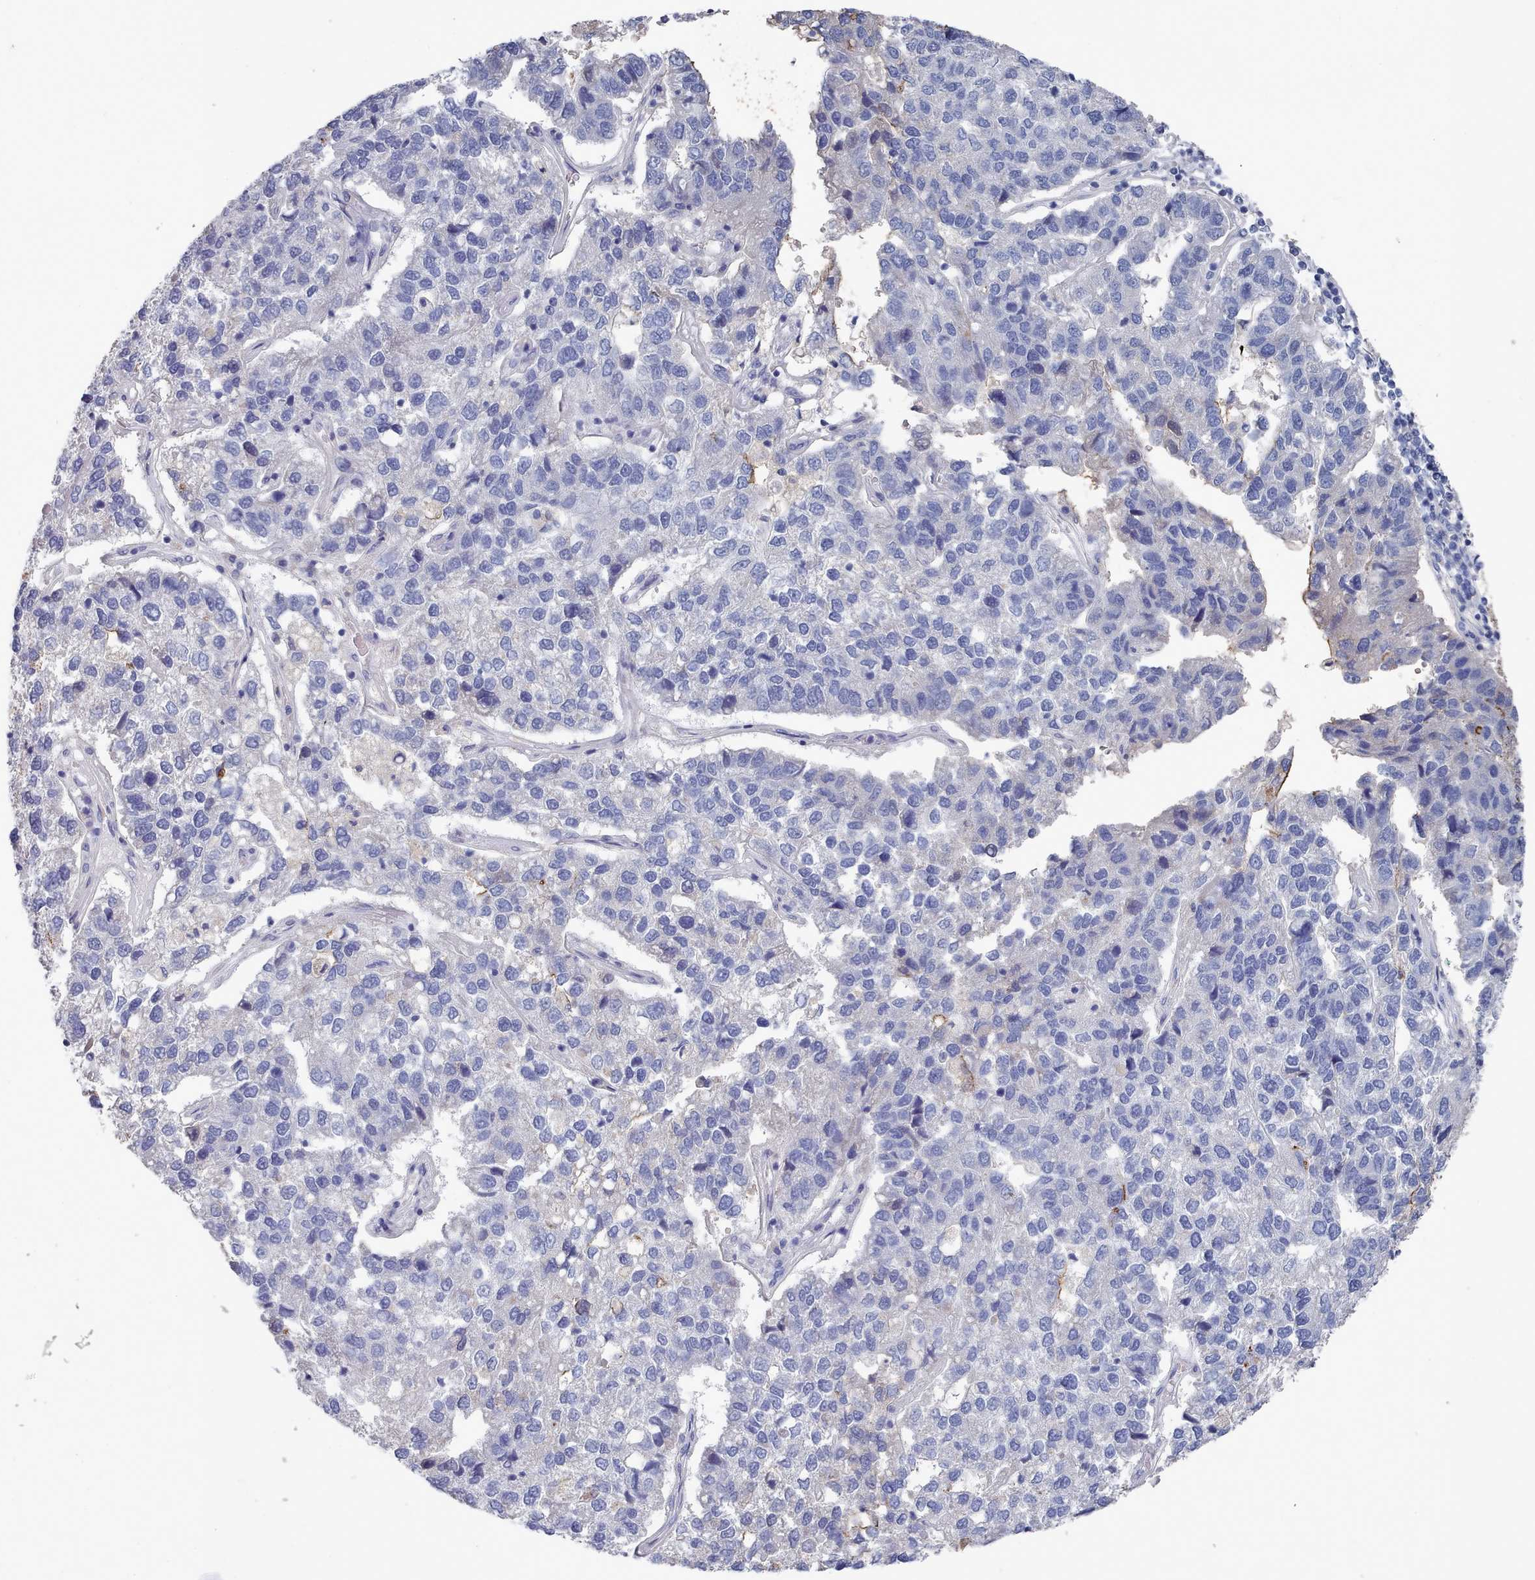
{"staining": {"intensity": "negative", "quantity": "none", "location": "none"}, "tissue": "pancreatic cancer", "cell_type": "Tumor cells", "image_type": "cancer", "snomed": [{"axis": "morphology", "description": "Adenocarcinoma, NOS"}, {"axis": "topography", "description": "Pancreas"}], "caption": "Immunohistochemistry image of neoplastic tissue: human adenocarcinoma (pancreatic) stained with DAB shows no significant protein staining in tumor cells.", "gene": "ACAD11", "patient": {"sex": "female", "age": 61}}